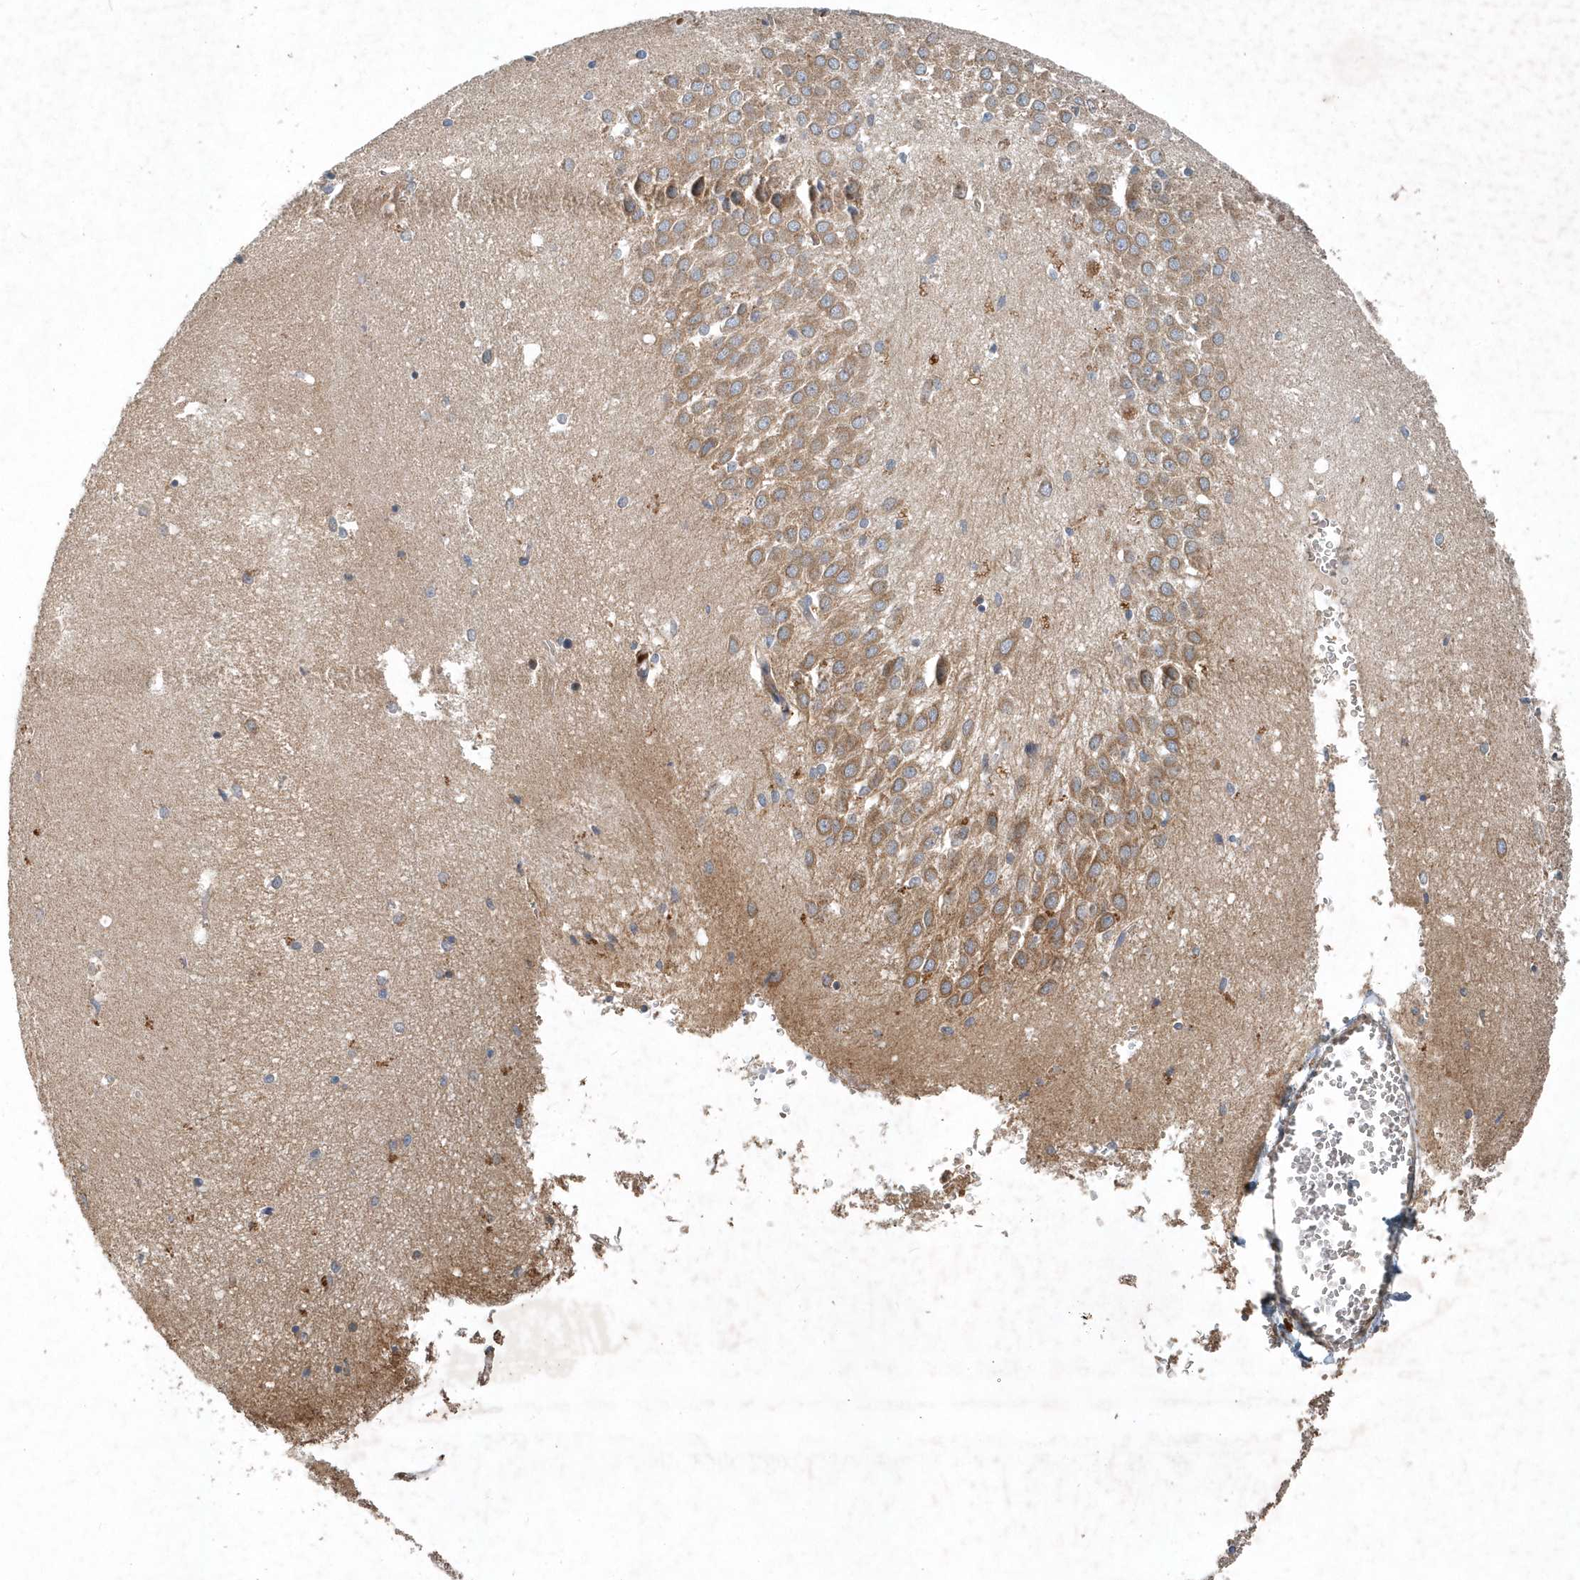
{"staining": {"intensity": "weak", "quantity": "25%-75%", "location": "cytoplasmic/membranous"}, "tissue": "hippocampus", "cell_type": "Glial cells", "image_type": "normal", "snomed": [{"axis": "morphology", "description": "Normal tissue, NOS"}, {"axis": "topography", "description": "Hippocampus"}], "caption": "About 25%-75% of glial cells in benign human hippocampus exhibit weak cytoplasmic/membranous protein positivity as visualized by brown immunohistochemical staining.", "gene": "SCFD2", "patient": {"sex": "female", "age": 64}}